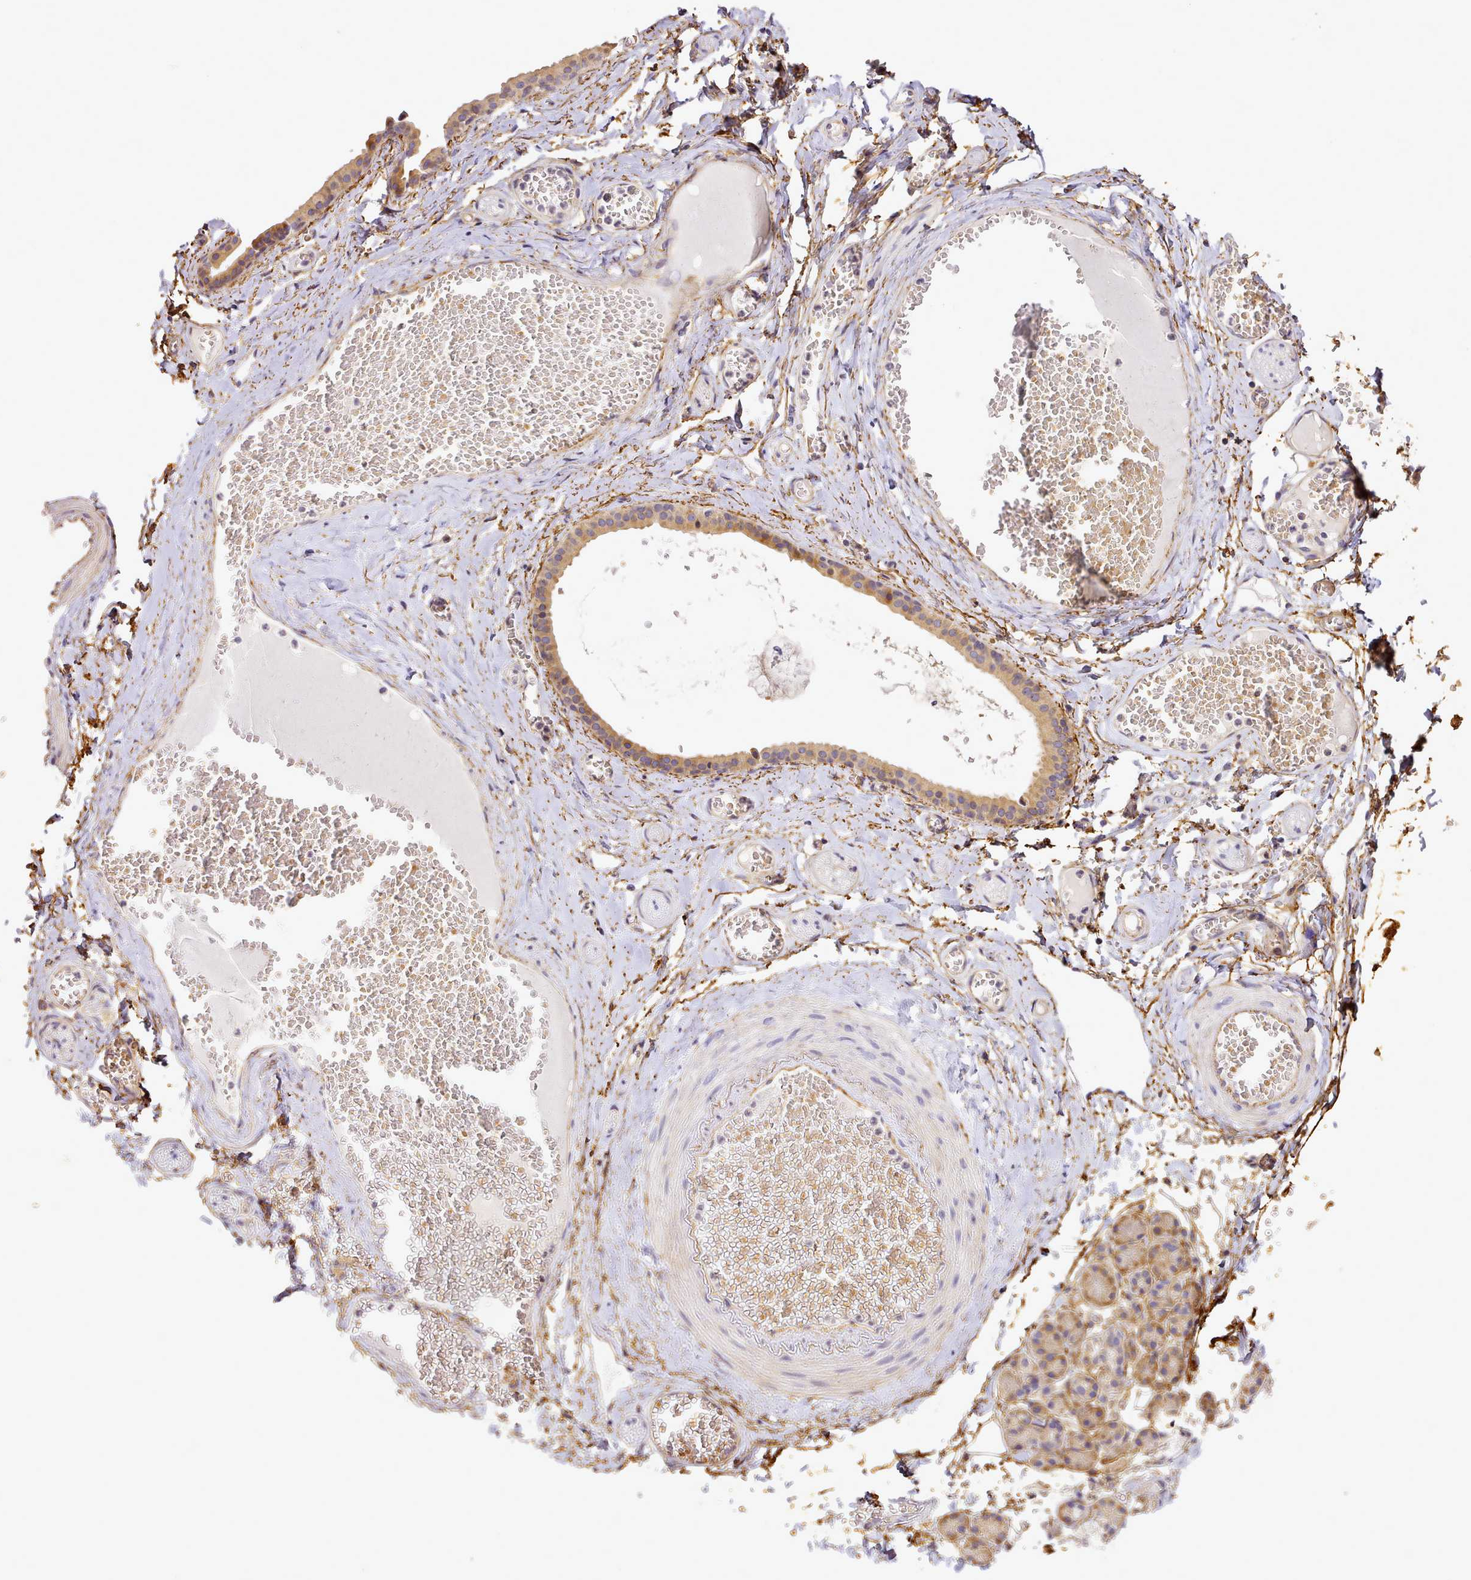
{"staining": {"intensity": "moderate", "quantity": "<25%", "location": "cytoplasmic/membranous"}, "tissue": "salivary gland", "cell_type": "Glandular cells", "image_type": "normal", "snomed": [{"axis": "morphology", "description": "Normal tissue, NOS"}, {"axis": "topography", "description": "Salivary gland"}], "caption": "Immunohistochemical staining of normal salivary gland demonstrates low levels of moderate cytoplasmic/membranous expression in about <25% of glandular cells.", "gene": "NBPF10", "patient": {"sex": "male", "age": 63}}